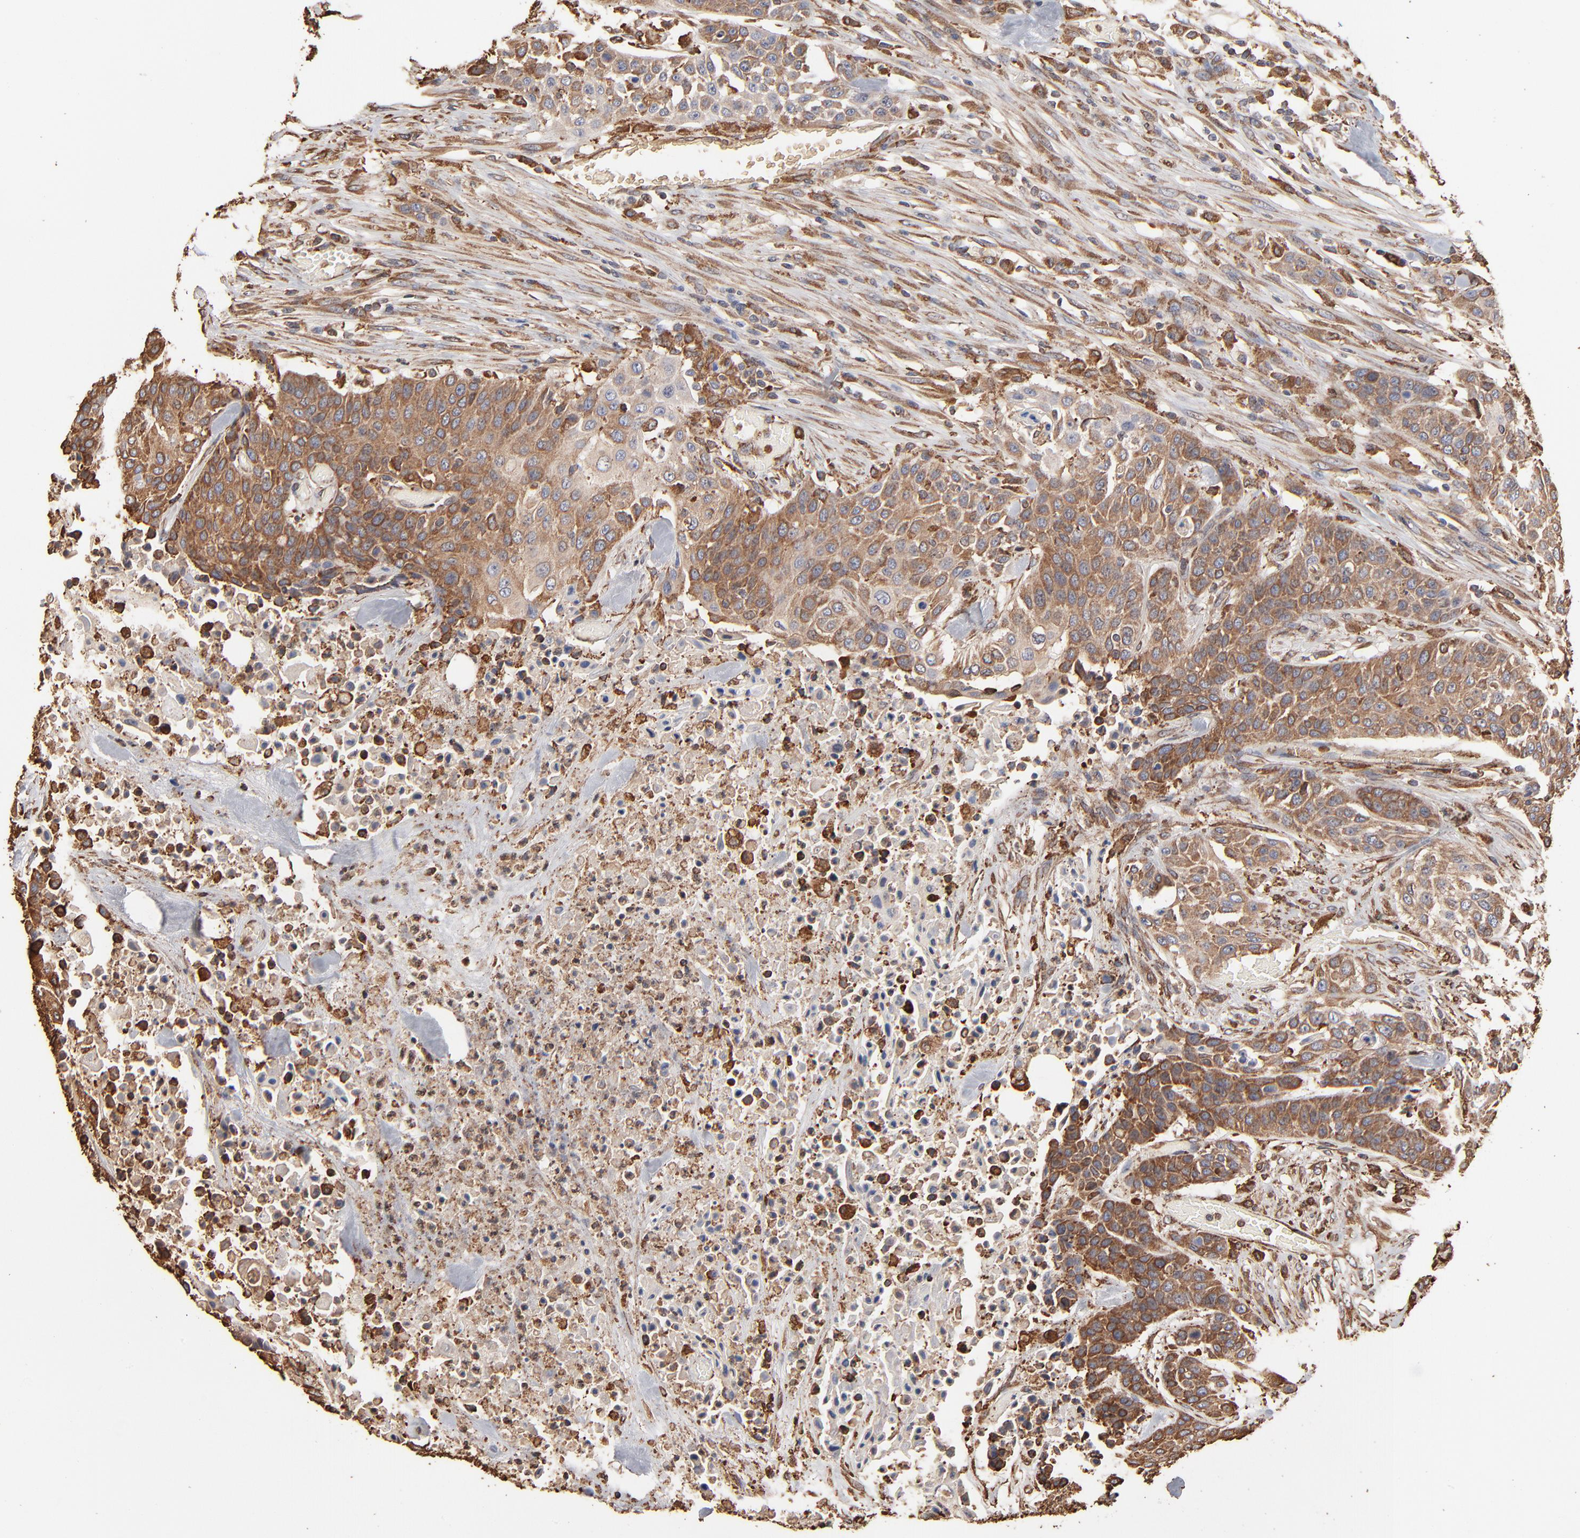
{"staining": {"intensity": "moderate", "quantity": ">75%", "location": "cytoplasmic/membranous"}, "tissue": "urothelial cancer", "cell_type": "Tumor cells", "image_type": "cancer", "snomed": [{"axis": "morphology", "description": "Urothelial carcinoma, High grade"}, {"axis": "topography", "description": "Urinary bladder"}], "caption": "Protein analysis of urothelial cancer tissue demonstrates moderate cytoplasmic/membranous expression in approximately >75% of tumor cells.", "gene": "PDIA3", "patient": {"sex": "male", "age": 74}}